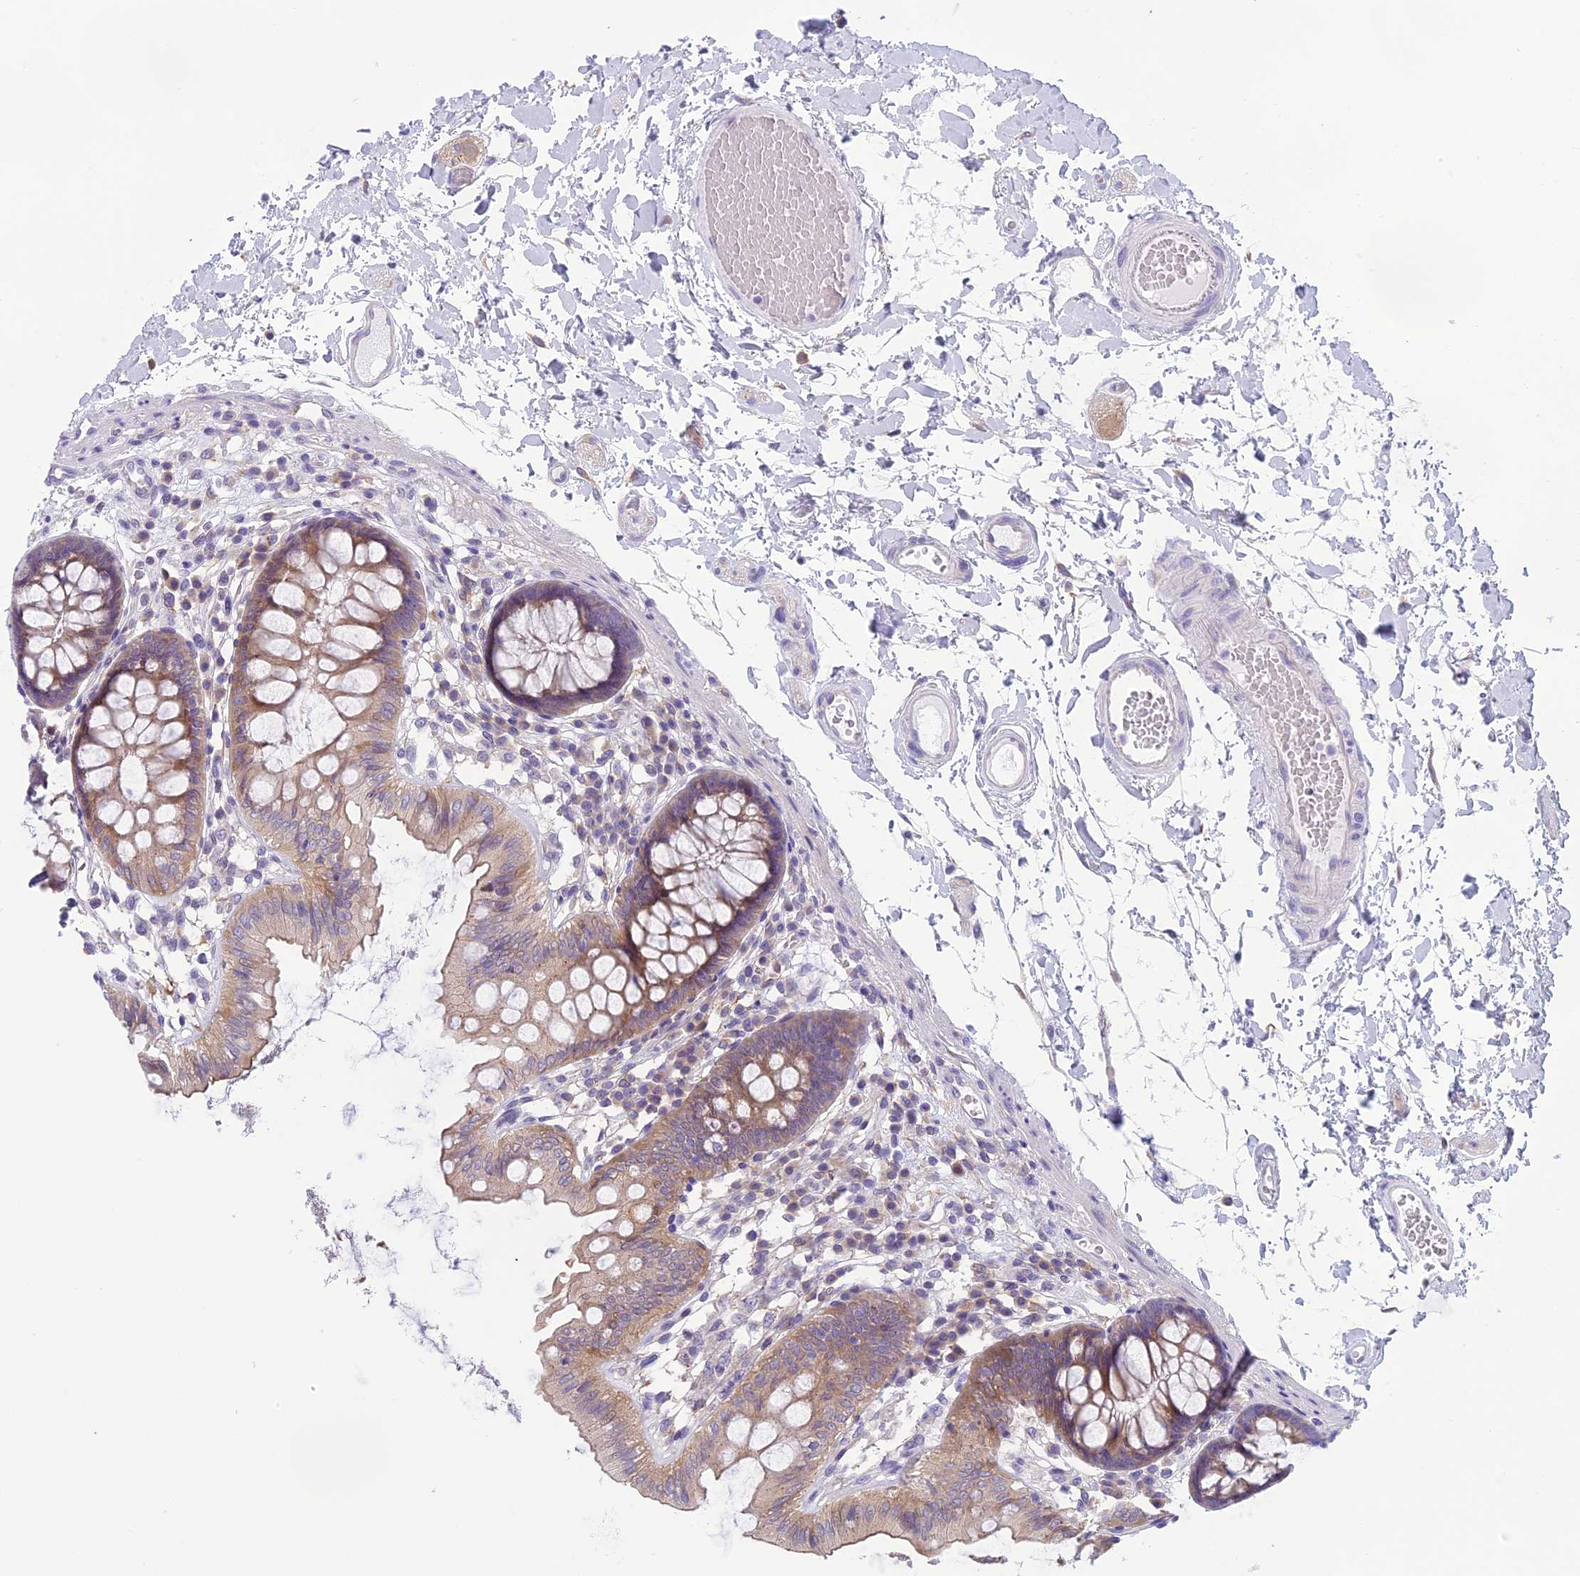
{"staining": {"intensity": "negative", "quantity": "none", "location": "none"}, "tissue": "colon", "cell_type": "Endothelial cells", "image_type": "normal", "snomed": [{"axis": "morphology", "description": "Normal tissue, NOS"}, {"axis": "topography", "description": "Colon"}], "caption": "A high-resolution histopathology image shows IHC staining of benign colon, which demonstrates no significant staining in endothelial cells.", "gene": "ARHGEF37", "patient": {"sex": "male", "age": 84}}